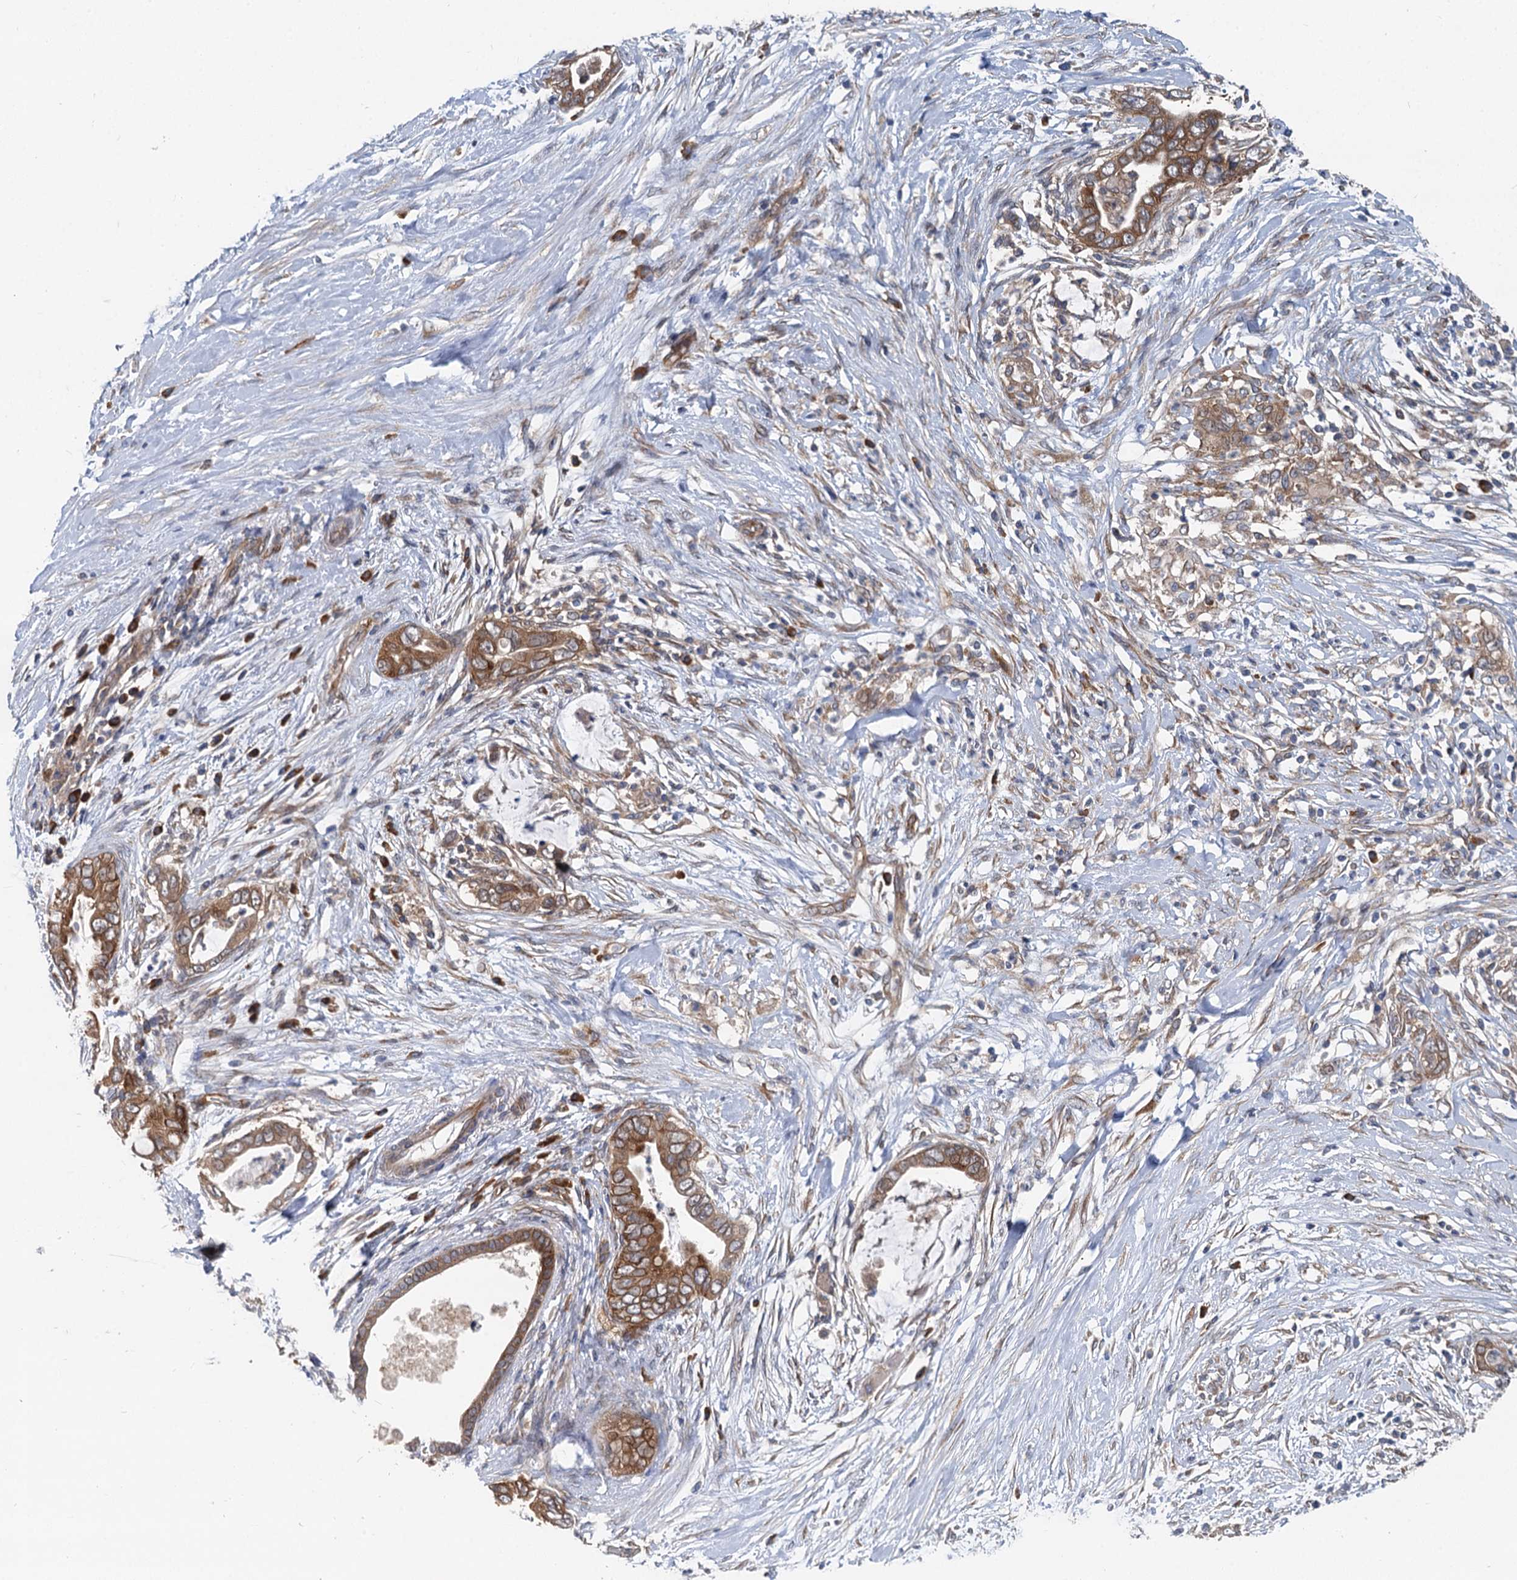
{"staining": {"intensity": "moderate", "quantity": ">75%", "location": "cytoplasmic/membranous"}, "tissue": "pancreatic cancer", "cell_type": "Tumor cells", "image_type": "cancer", "snomed": [{"axis": "morphology", "description": "Adenocarcinoma, NOS"}, {"axis": "topography", "description": "Pancreas"}], "caption": "Immunohistochemistry staining of pancreatic cancer, which exhibits medium levels of moderate cytoplasmic/membranous staining in approximately >75% of tumor cells indicating moderate cytoplasmic/membranous protein positivity. The staining was performed using DAB (brown) for protein detection and nuclei were counterstained in hematoxylin (blue).", "gene": "EIF2B2", "patient": {"sex": "male", "age": 75}}